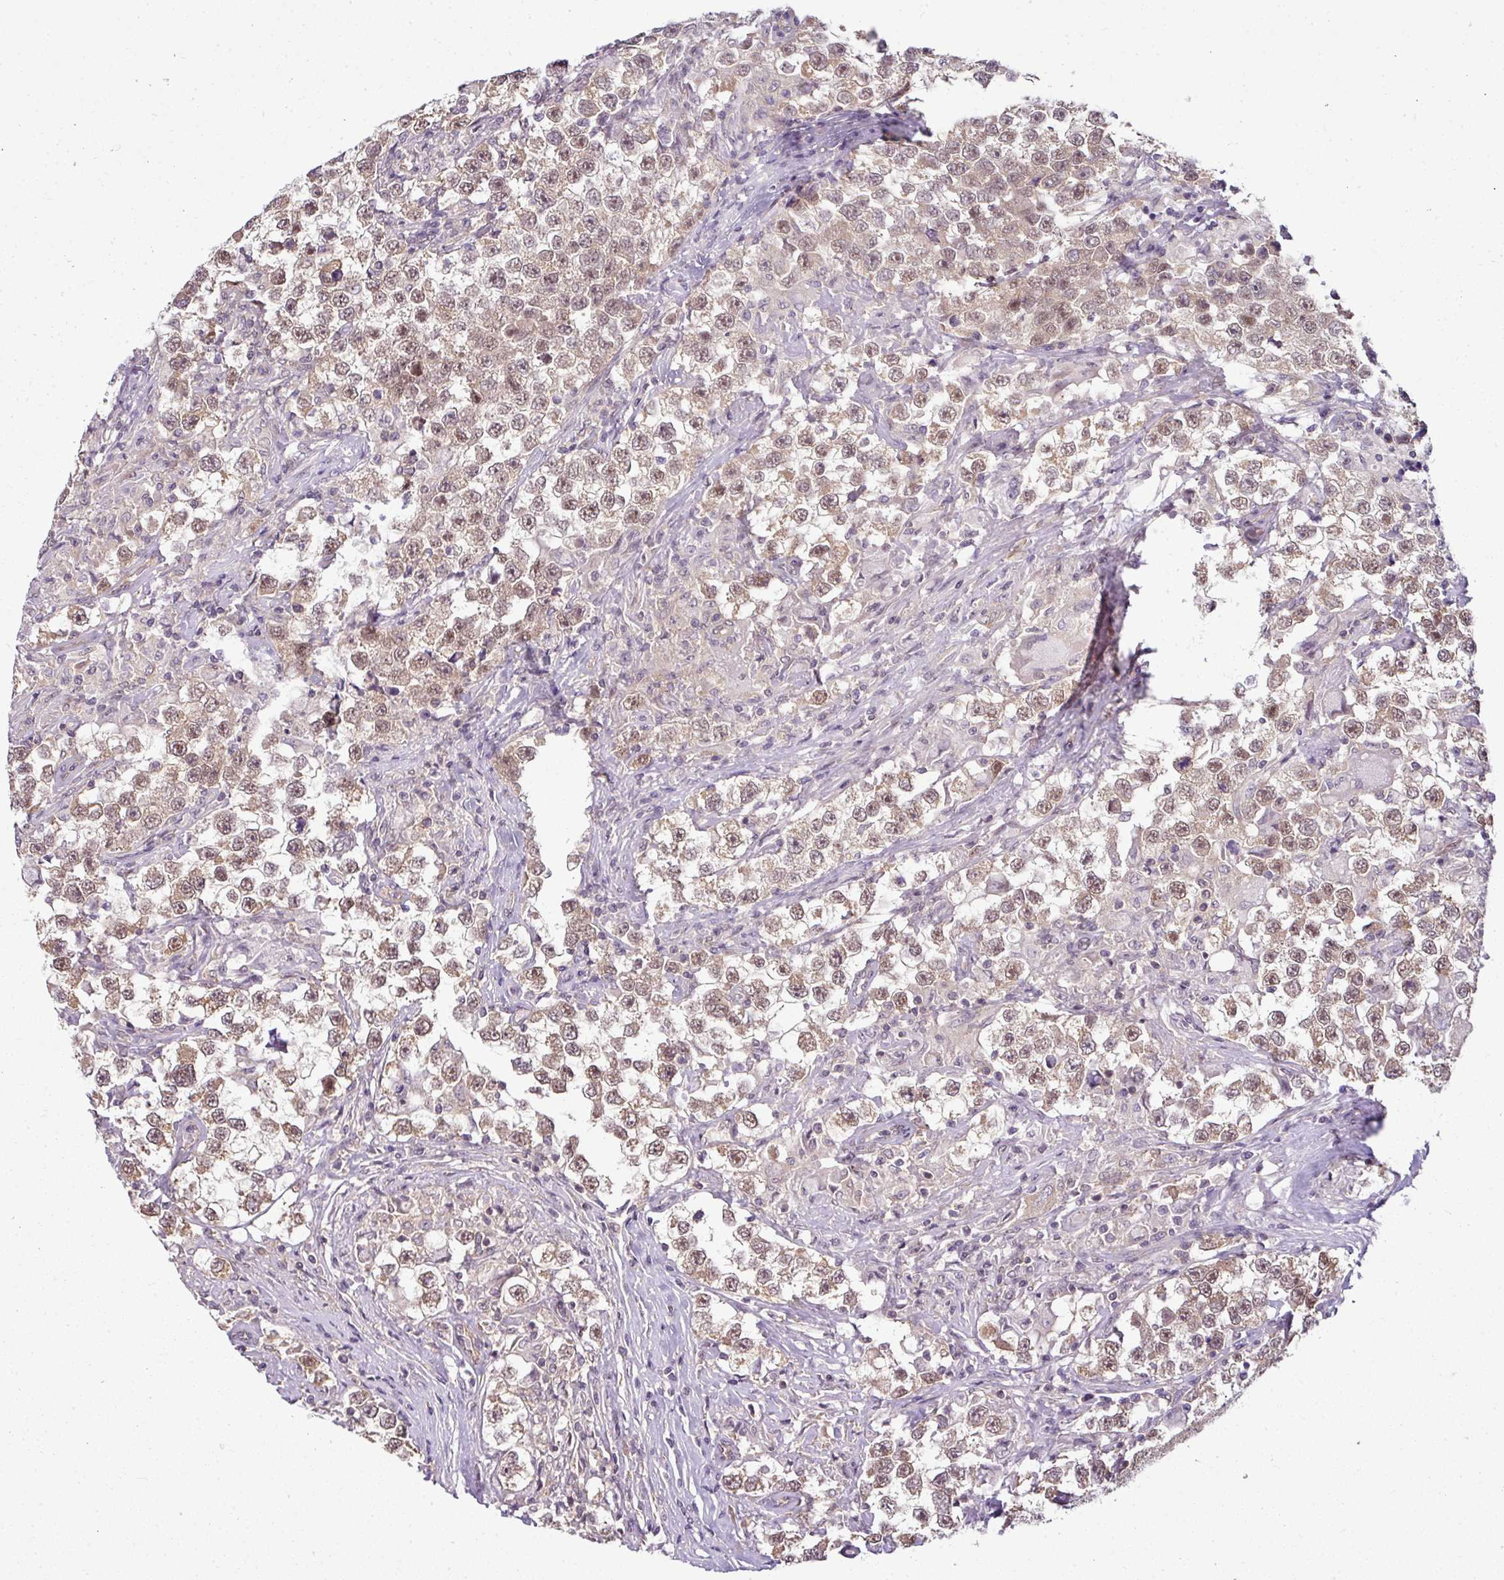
{"staining": {"intensity": "moderate", "quantity": ">75%", "location": "cytoplasmic/membranous,nuclear"}, "tissue": "testis cancer", "cell_type": "Tumor cells", "image_type": "cancer", "snomed": [{"axis": "morphology", "description": "Seminoma, NOS"}, {"axis": "topography", "description": "Testis"}], "caption": "Testis cancer stained with DAB IHC shows medium levels of moderate cytoplasmic/membranous and nuclear positivity in approximately >75% of tumor cells.", "gene": "RBM4B", "patient": {"sex": "male", "age": 46}}